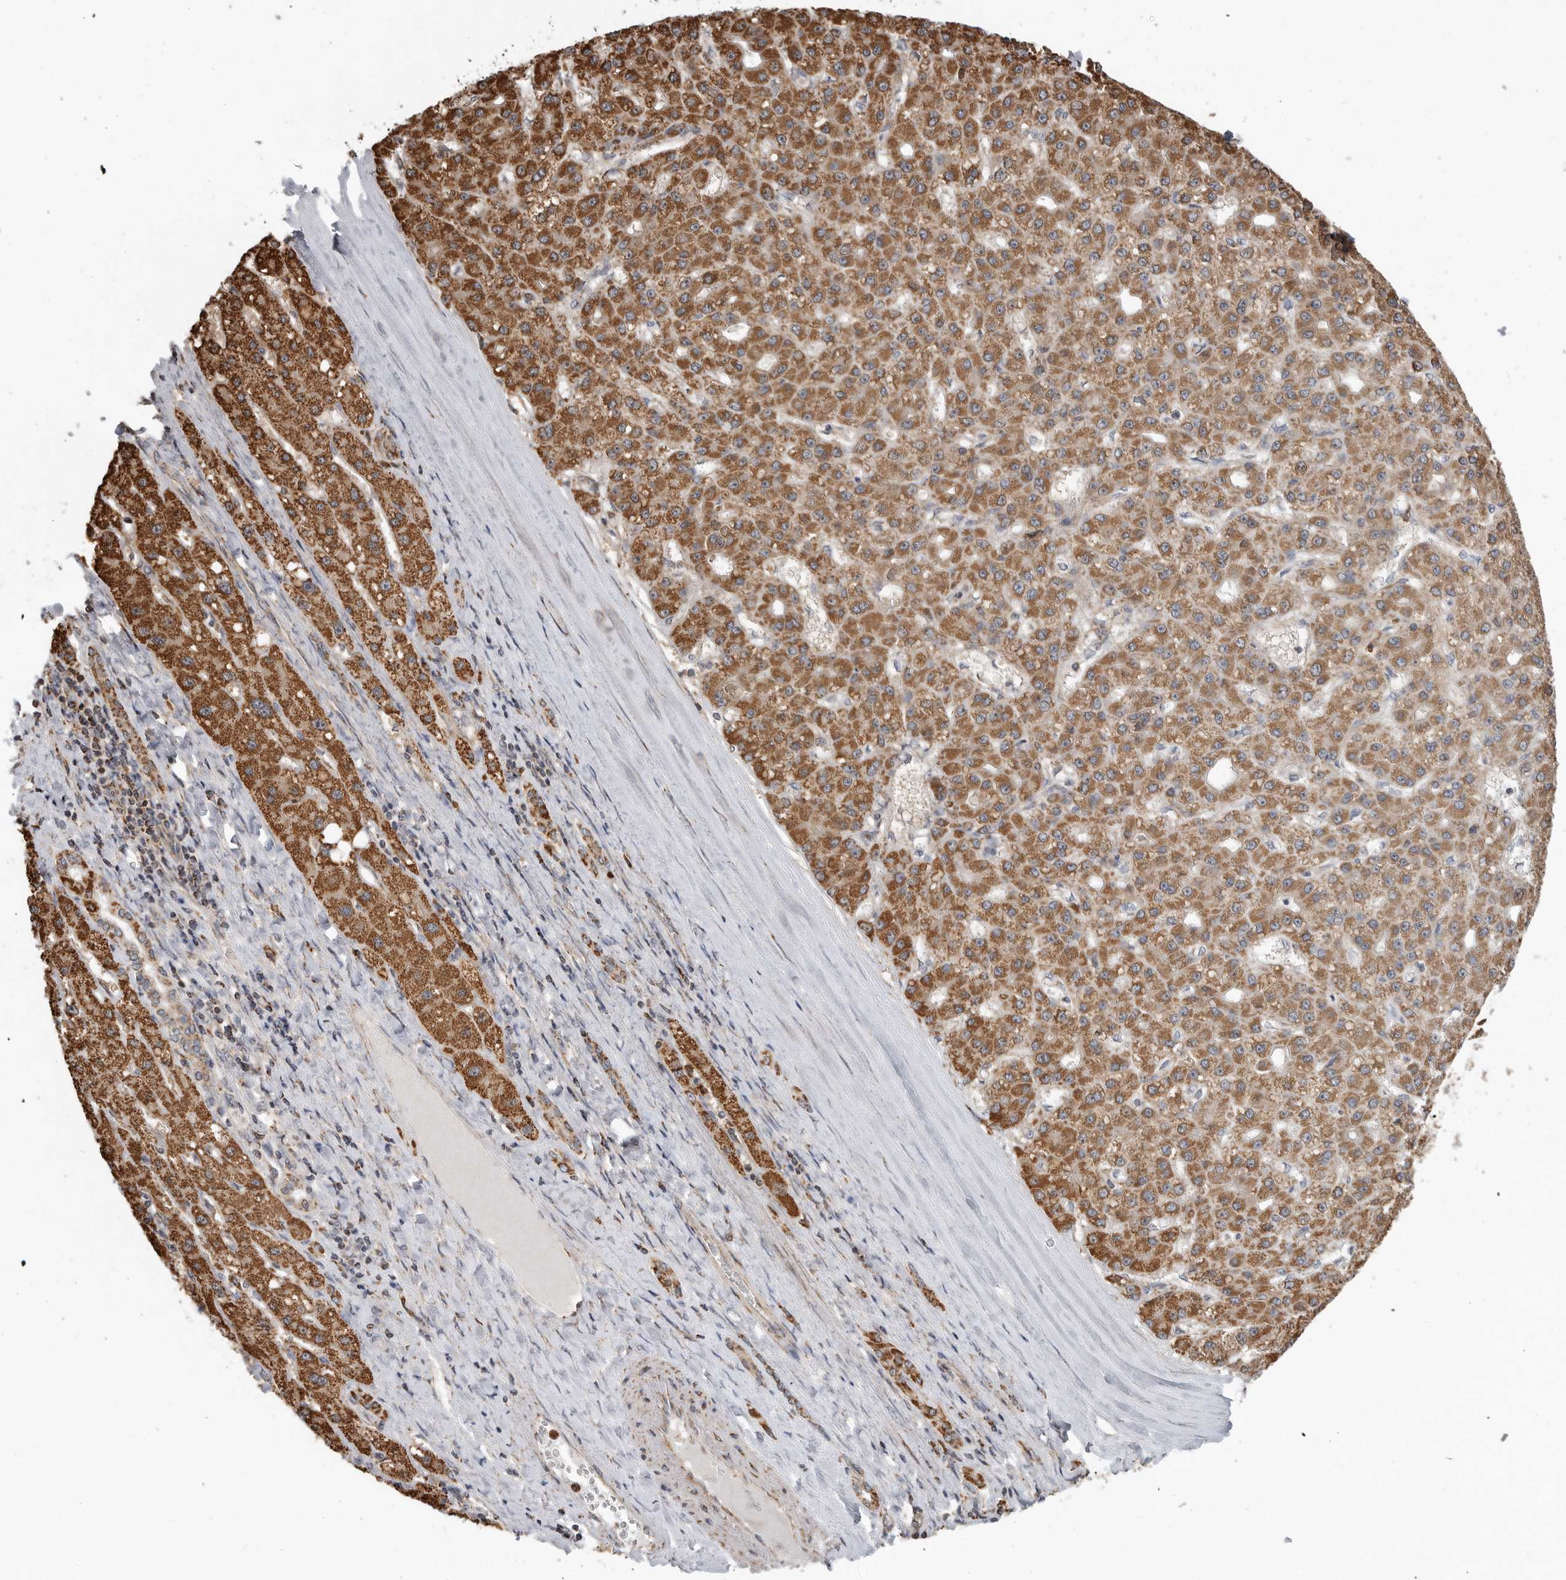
{"staining": {"intensity": "strong", "quantity": ">75%", "location": "cytoplasmic/membranous"}, "tissue": "liver cancer", "cell_type": "Tumor cells", "image_type": "cancer", "snomed": [{"axis": "morphology", "description": "Carcinoma, Hepatocellular, NOS"}, {"axis": "topography", "description": "Liver"}], "caption": "The micrograph reveals a brown stain indicating the presence of a protein in the cytoplasmic/membranous of tumor cells in hepatocellular carcinoma (liver).", "gene": "GCNT2", "patient": {"sex": "male", "age": 67}}